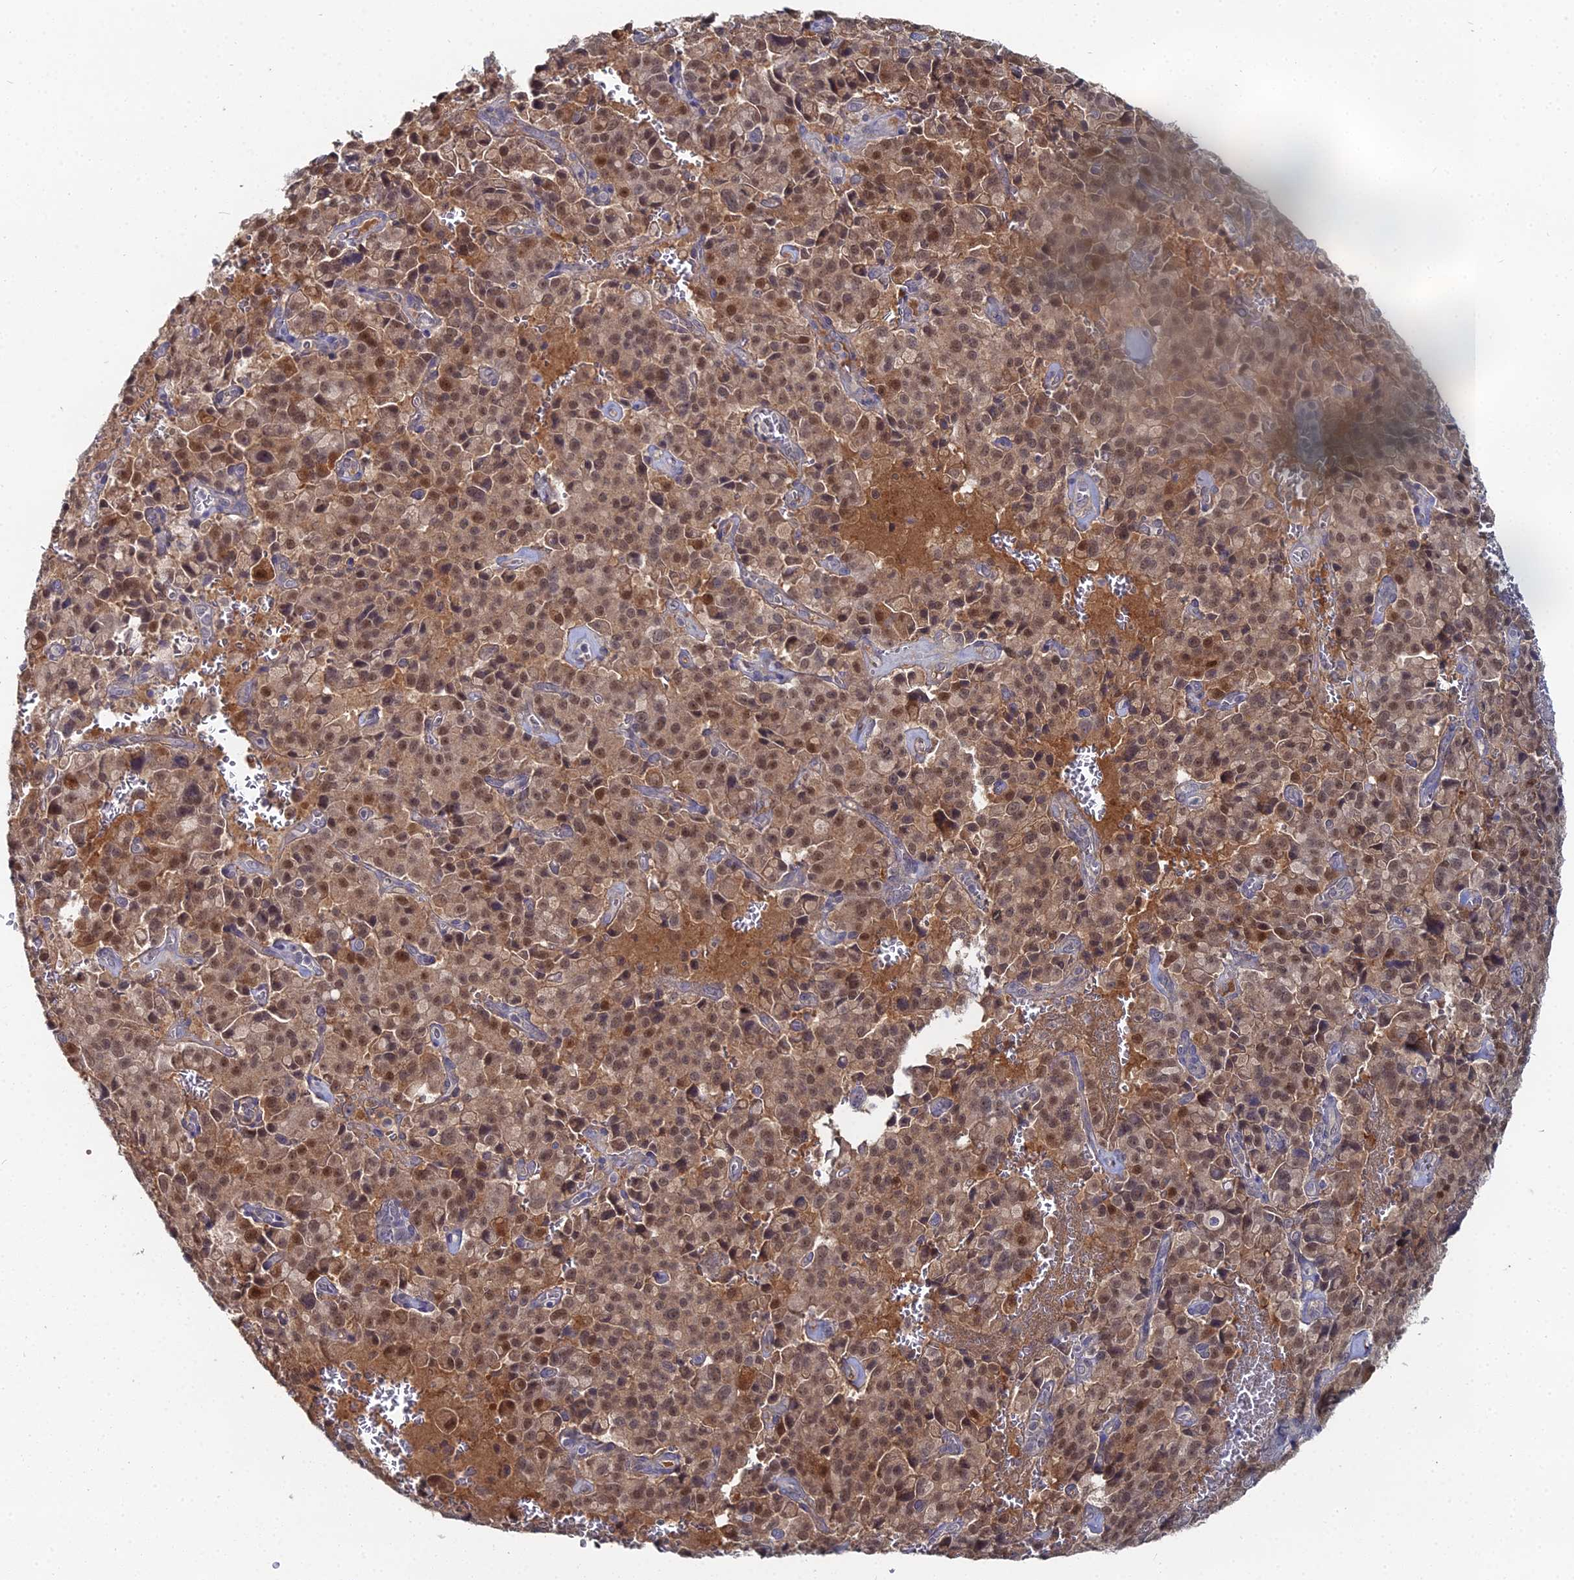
{"staining": {"intensity": "moderate", "quantity": ">75%", "location": "cytoplasmic/membranous,nuclear"}, "tissue": "pancreatic cancer", "cell_type": "Tumor cells", "image_type": "cancer", "snomed": [{"axis": "morphology", "description": "Adenocarcinoma, NOS"}, {"axis": "topography", "description": "Pancreas"}], "caption": "Brown immunohistochemical staining in human pancreatic adenocarcinoma shows moderate cytoplasmic/membranous and nuclear positivity in approximately >75% of tumor cells.", "gene": "THAP4", "patient": {"sex": "male", "age": 65}}